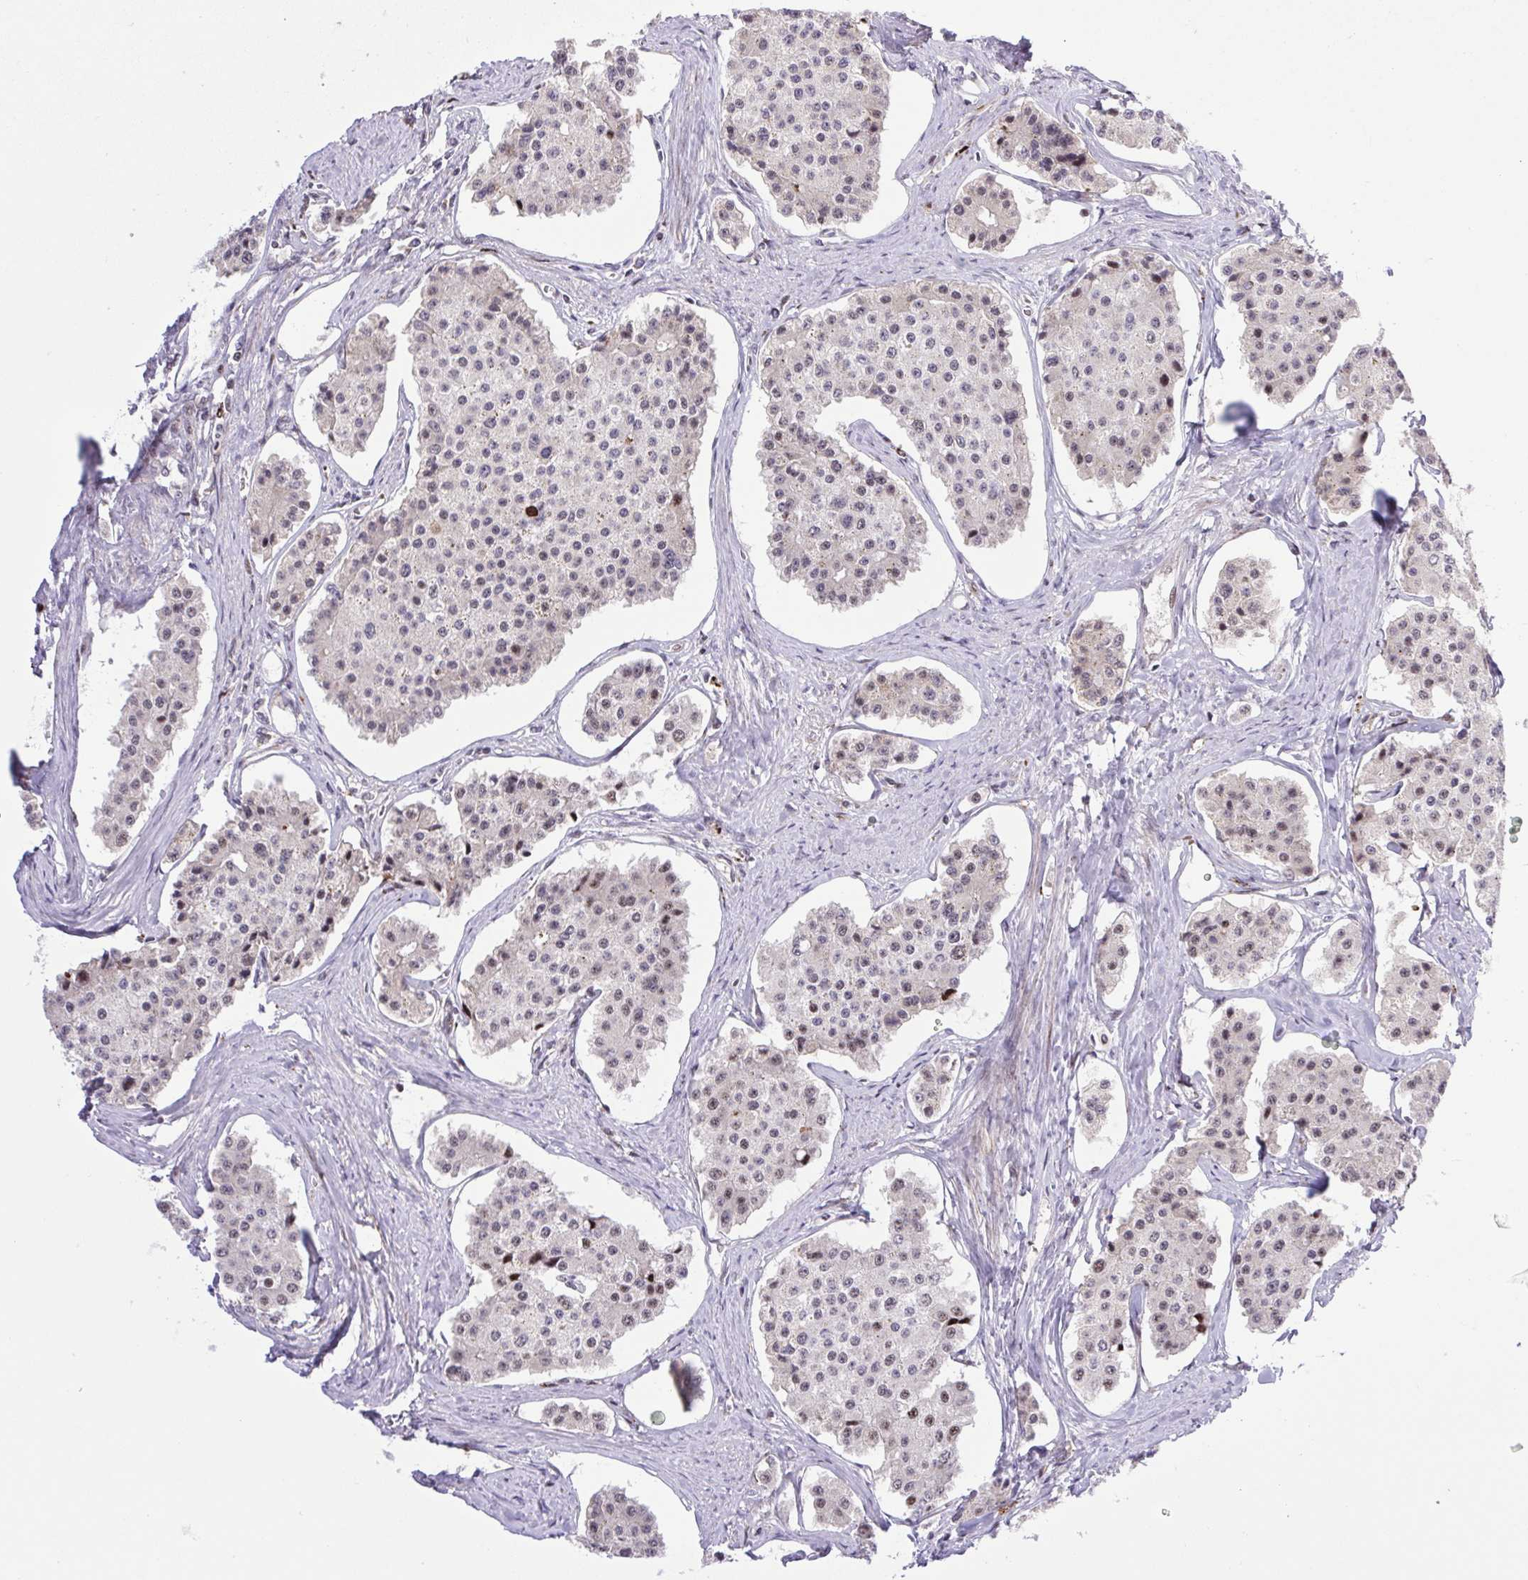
{"staining": {"intensity": "weak", "quantity": "25%-75%", "location": "nuclear"}, "tissue": "carcinoid", "cell_type": "Tumor cells", "image_type": "cancer", "snomed": [{"axis": "morphology", "description": "Carcinoid, malignant, NOS"}, {"axis": "topography", "description": "Small intestine"}], "caption": "The photomicrograph demonstrates staining of carcinoid (malignant), revealing weak nuclear protein expression (brown color) within tumor cells.", "gene": "ERG", "patient": {"sex": "female", "age": 65}}